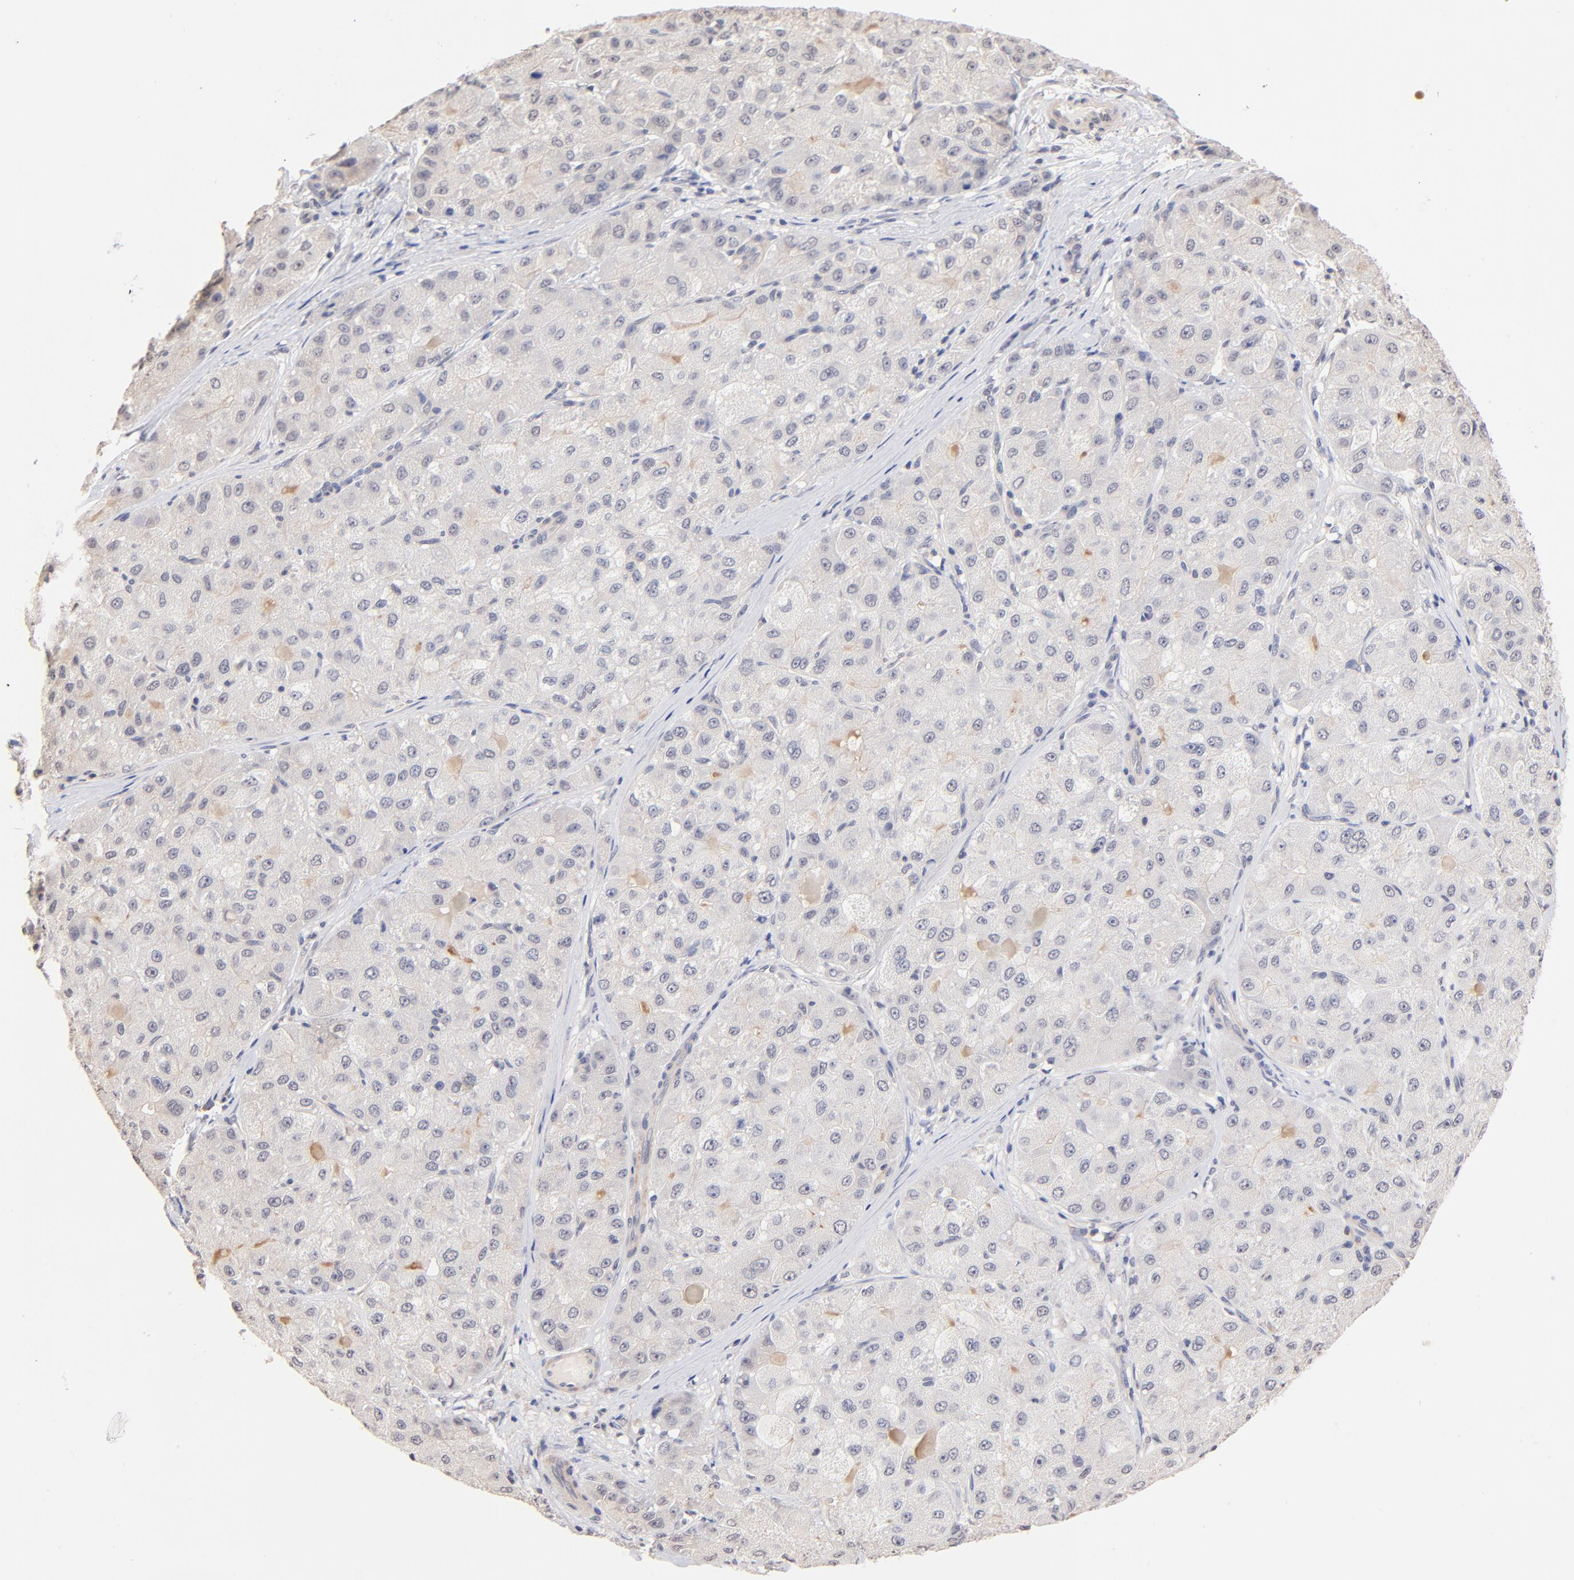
{"staining": {"intensity": "negative", "quantity": "none", "location": "none"}, "tissue": "liver cancer", "cell_type": "Tumor cells", "image_type": "cancer", "snomed": [{"axis": "morphology", "description": "Carcinoma, Hepatocellular, NOS"}, {"axis": "topography", "description": "Liver"}], "caption": "This is an immunohistochemistry image of liver hepatocellular carcinoma. There is no expression in tumor cells.", "gene": "RIBC2", "patient": {"sex": "male", "age": 80}}